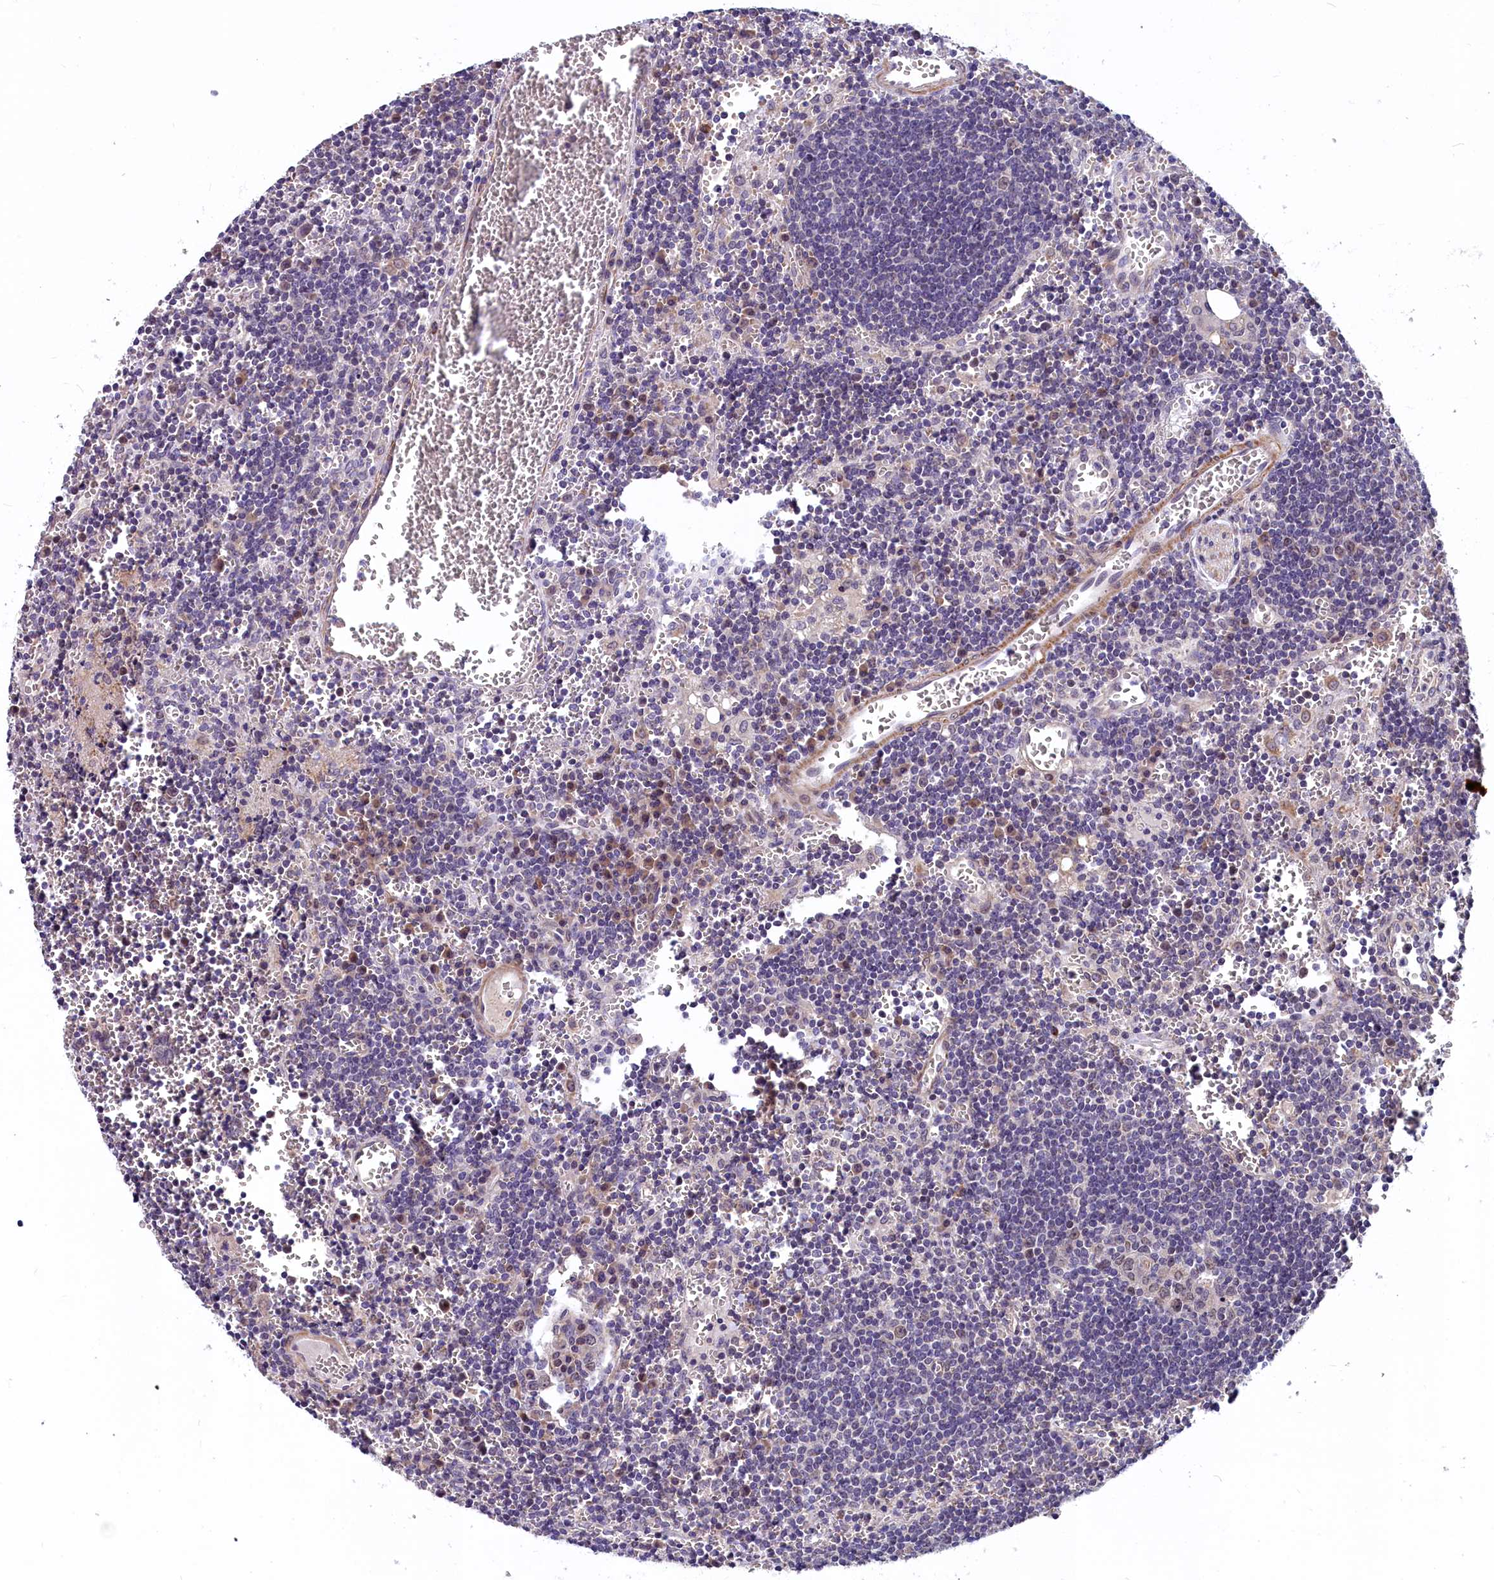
{"staining": {"intensity": "negative", "quantity": "none", "location": "none"}, "tissue": "lymph node", "cell_type": "Germinal center cells", "image_type": "normal", "snomed": [{"axis": "morphology", "description": "Normal tissue, NOS"}, {"axis": "topography", "description": "Lymph node"}], "caption": "Immunohistochemistry micrograph of benign lymph node: human lymph node stained with DAB reveals no significant protein positivity in germinal center cells.", "gene": "SLC39A6", "patient": {"sex": "female", "age": 73}}